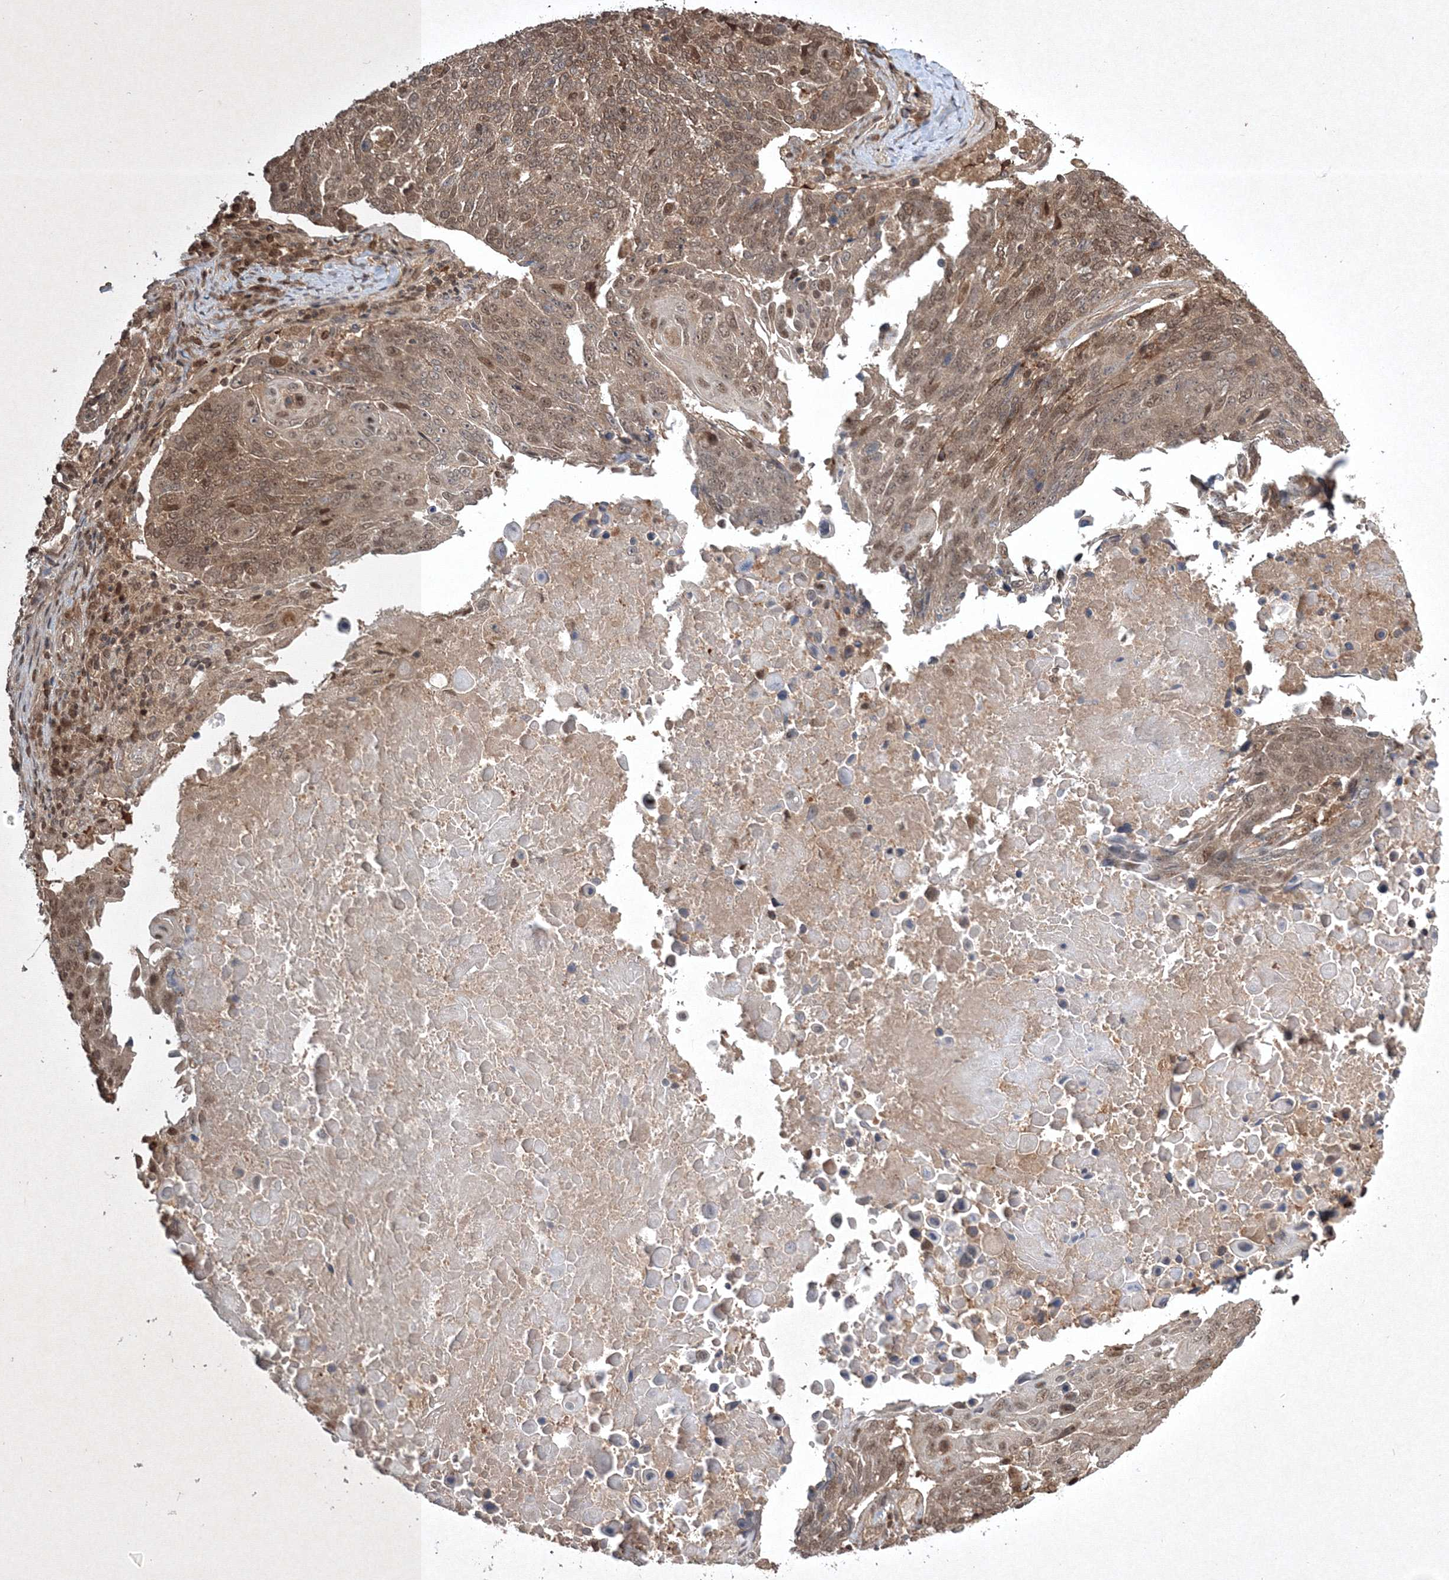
{"staining": {"intensity": "moderate", "quantity": ">75%", "location": "cytoplasmic/membranous,nuclear"}, "tissue": "lung cancer", "cell_type": "Tumor cells", "image_type": "cancer", "snomed": [{"axis": "morphology", "description": "Squamous cell carcinoma, NOS"}, {"axis": "topography", "description": "Lung"}], "caption": "A high-resolution micrograph shows immunohistochemistry staining of squamous cell carcinoma (lung), which reveals moderate cytoplasmic/membranous and nuclear expression in about >75% of tumor cells.", "gene": "PLTP", "patient": {"sex": "male", "age": 66}}